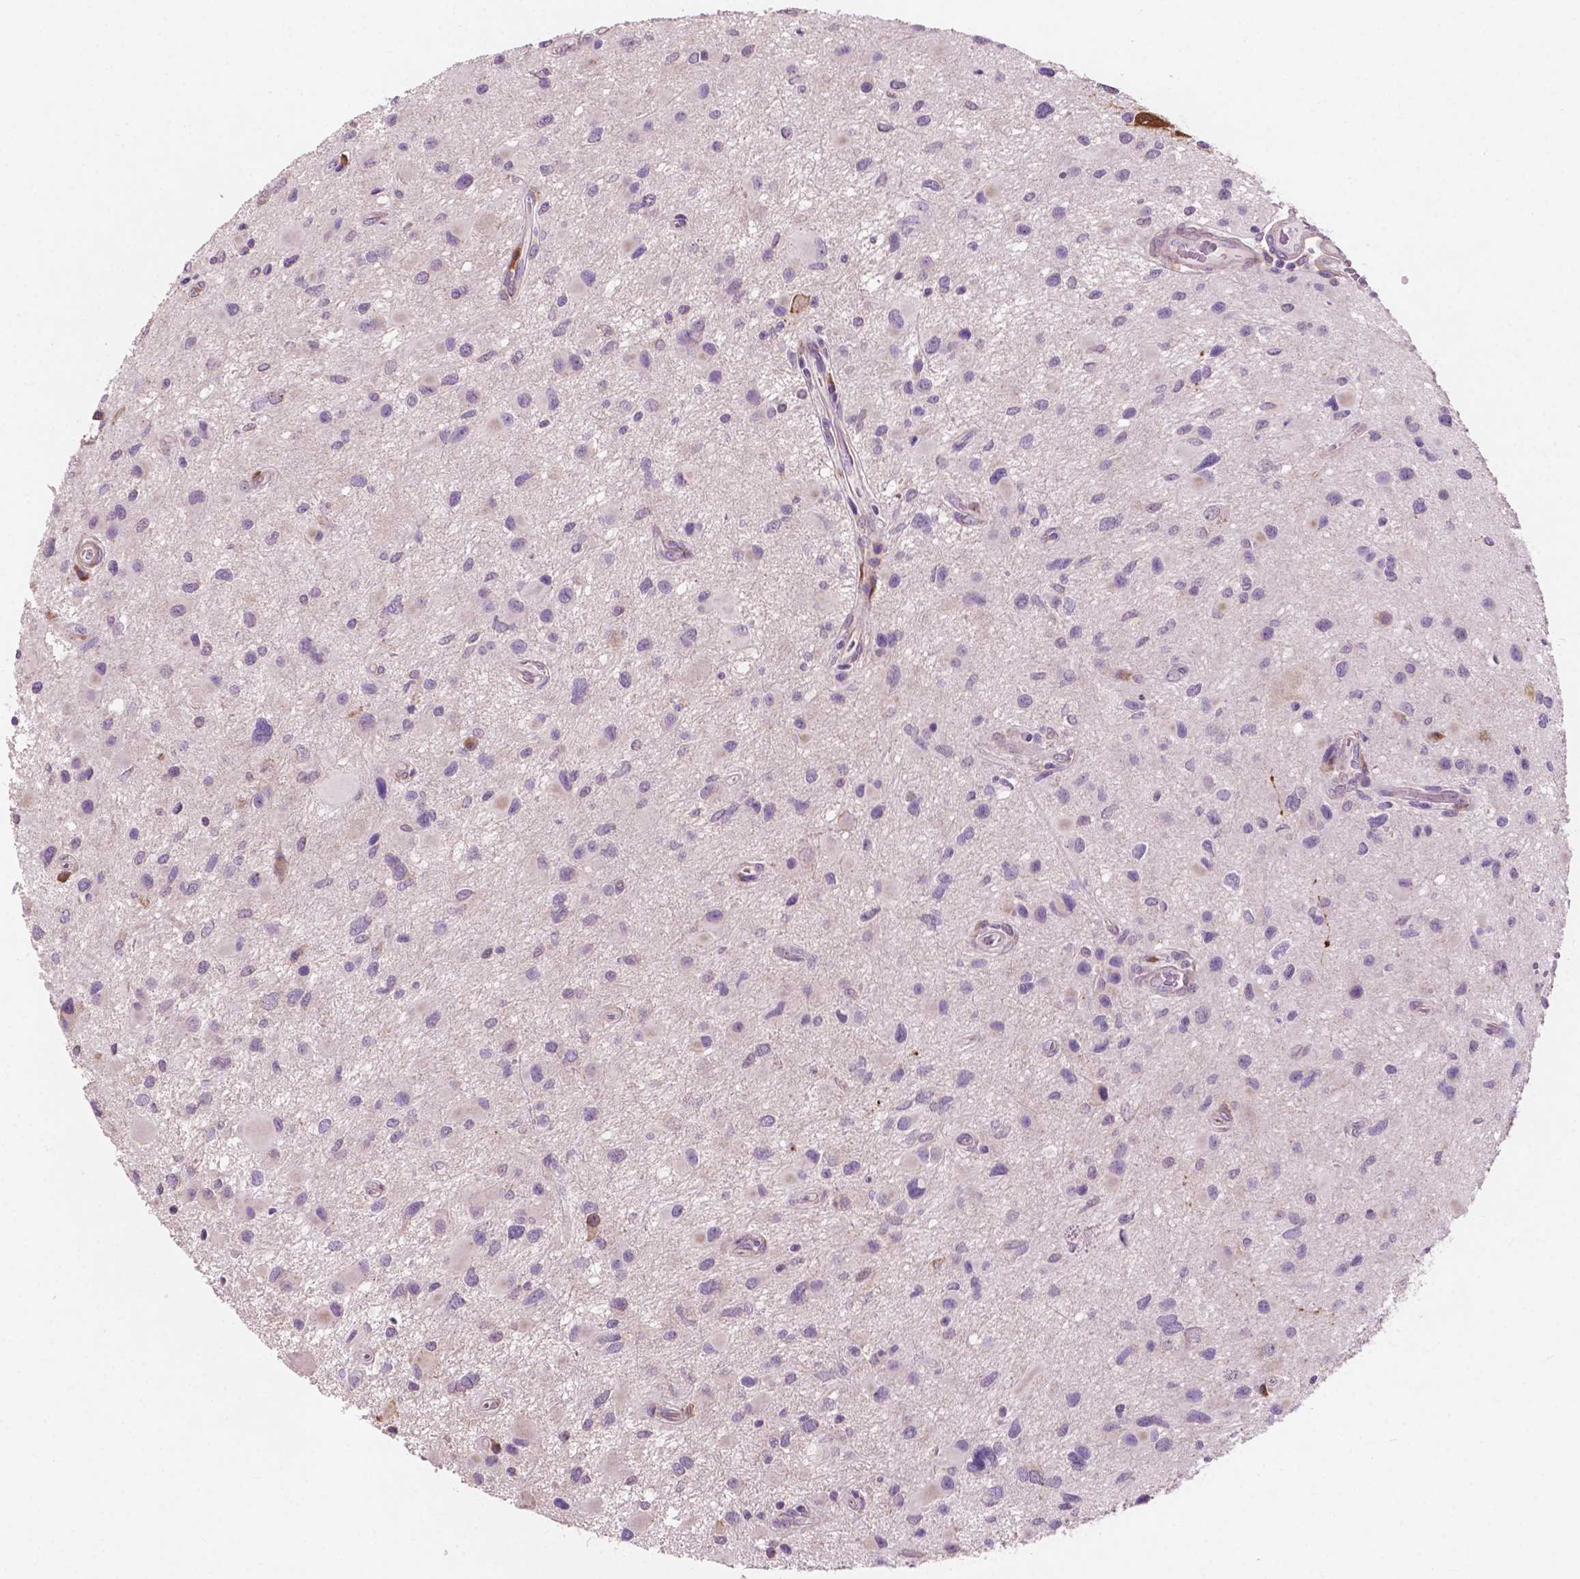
{"staining": {"intensity": "negative", "quantity": "none", "location": "none"}, "tissue": "glioma", "cell_type": "Tumor cells", "image_type": "cancer", "snomed": [{"axis": "morphology", "description": "Glioma, malignant, Low grade"}, {"axis": "topography", "description": "Brain"}], "caption": "A micrograph of human glioma is negative for staining in tumor cells.", "gene": "LRP1B", "patient": {"sex": "female", "age": 32}}